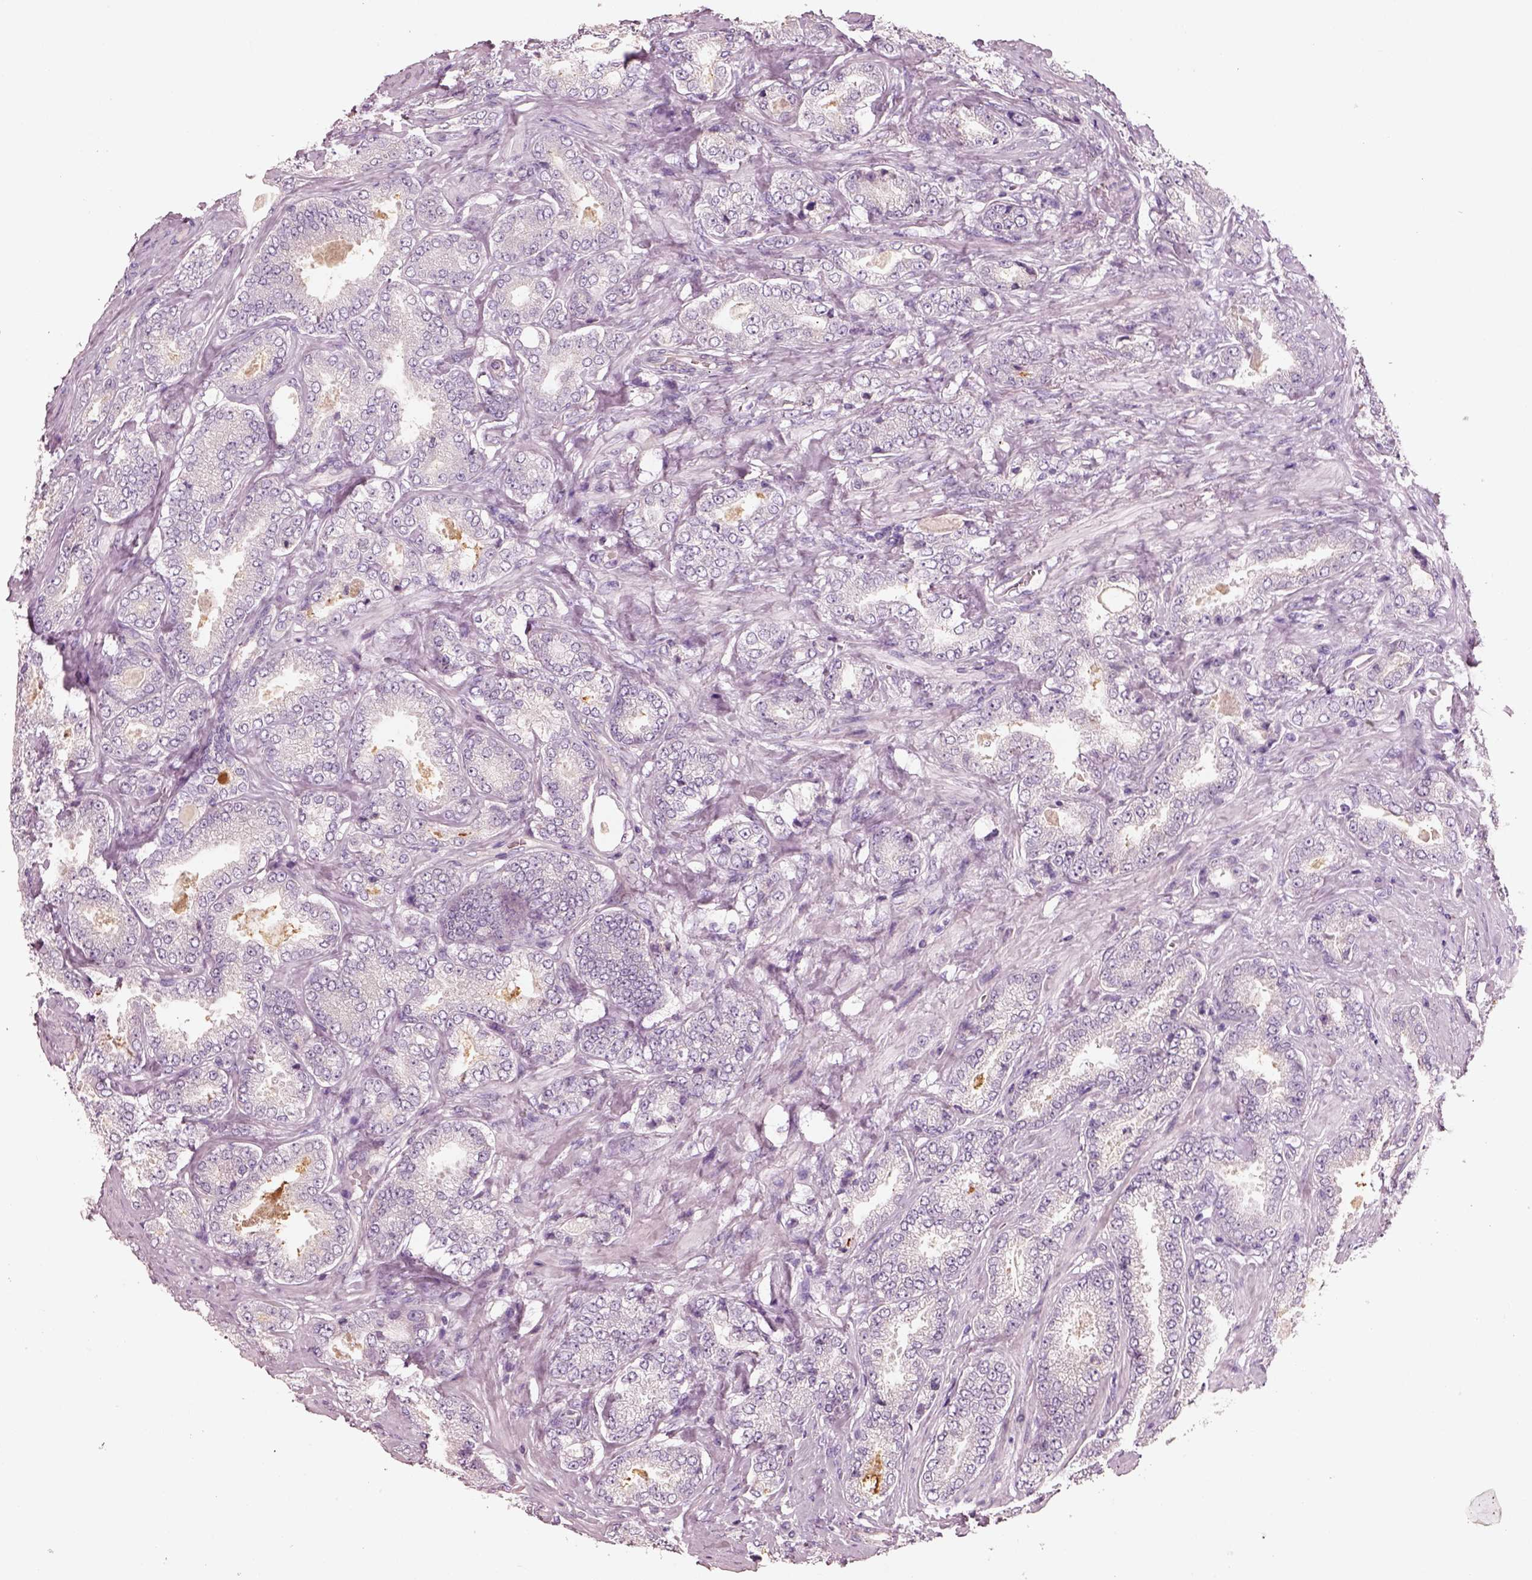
{"staining": {"intensity": "negative", "quantity": "none", "location": "none"}, "tissue": "prostate cancer", "cell_type": "Tumor cells", "image_type": "cancer", "snomed": [{"axis": "morphology", "description": "Adenocarcinoma, NOS"}, {"axis": "topography", "description": "Prostate"}], "caption": "The IHC histopathology image has no significant positivity in tumor cells of adenocarcinoma (prostate) tissue.", "gene": "IGLL1", "patient": {"sex": "male", "age": 64}}